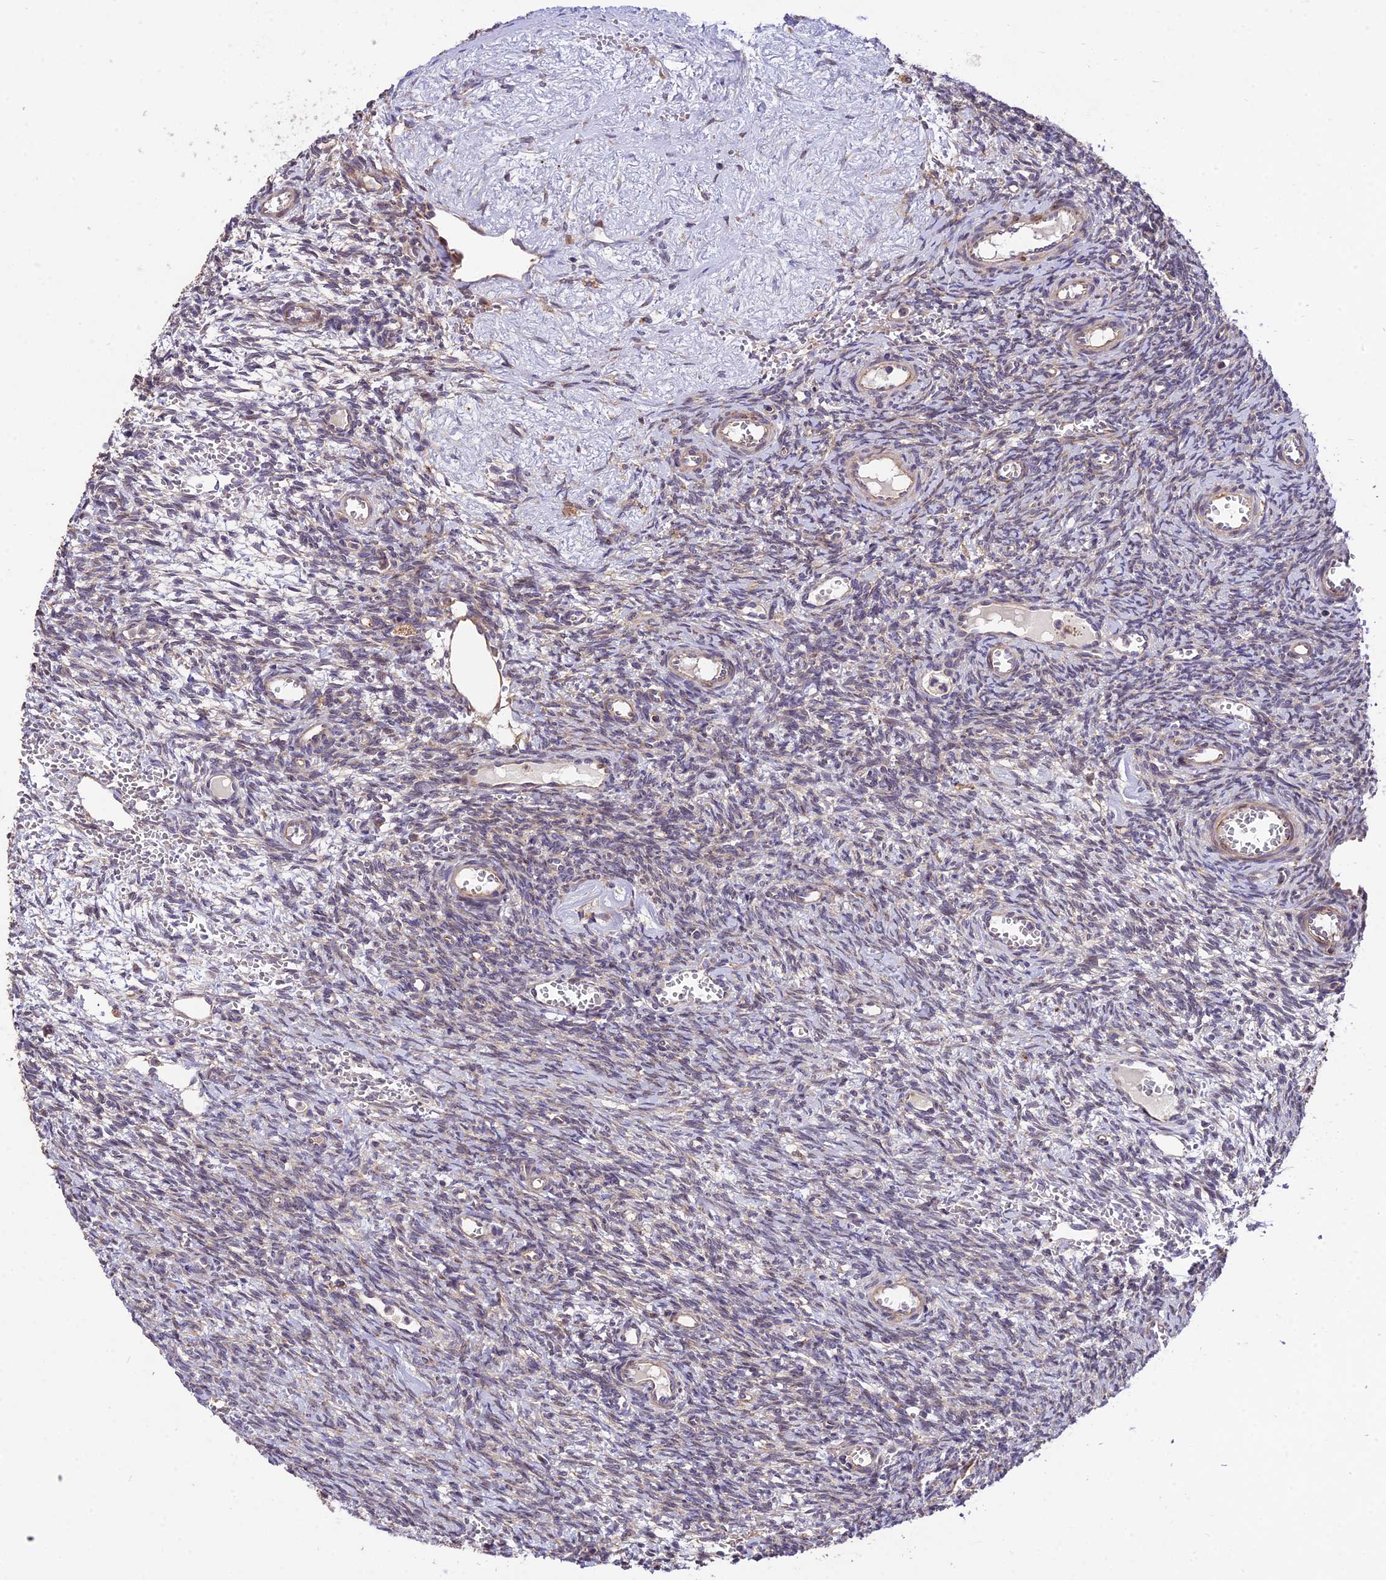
{"staining": {"intensity": "weak", "quantity": "<25%", "location": "cytoplasmic/membranous"}, "tissue": "ovary", "cell_type": "Ovarian stroma cells", "image_type": "normal", "snomed": [{"axis": "morphology", "description": "Normal tissue, NOS"}, {"axis": "topography", "description": "Ovary"}], "caption": "An image of human ovary is negative for staining in ovarian stroma cells. The staining was performed using DAB (3,3'-diaminobenzidine) to visualize the protein expression in brown, while the nuclei were stained in blue with hematoxylin (Magnification: 20x).", "gene": "ROCK1", "patient": {"sex": "female", "age": 39}}